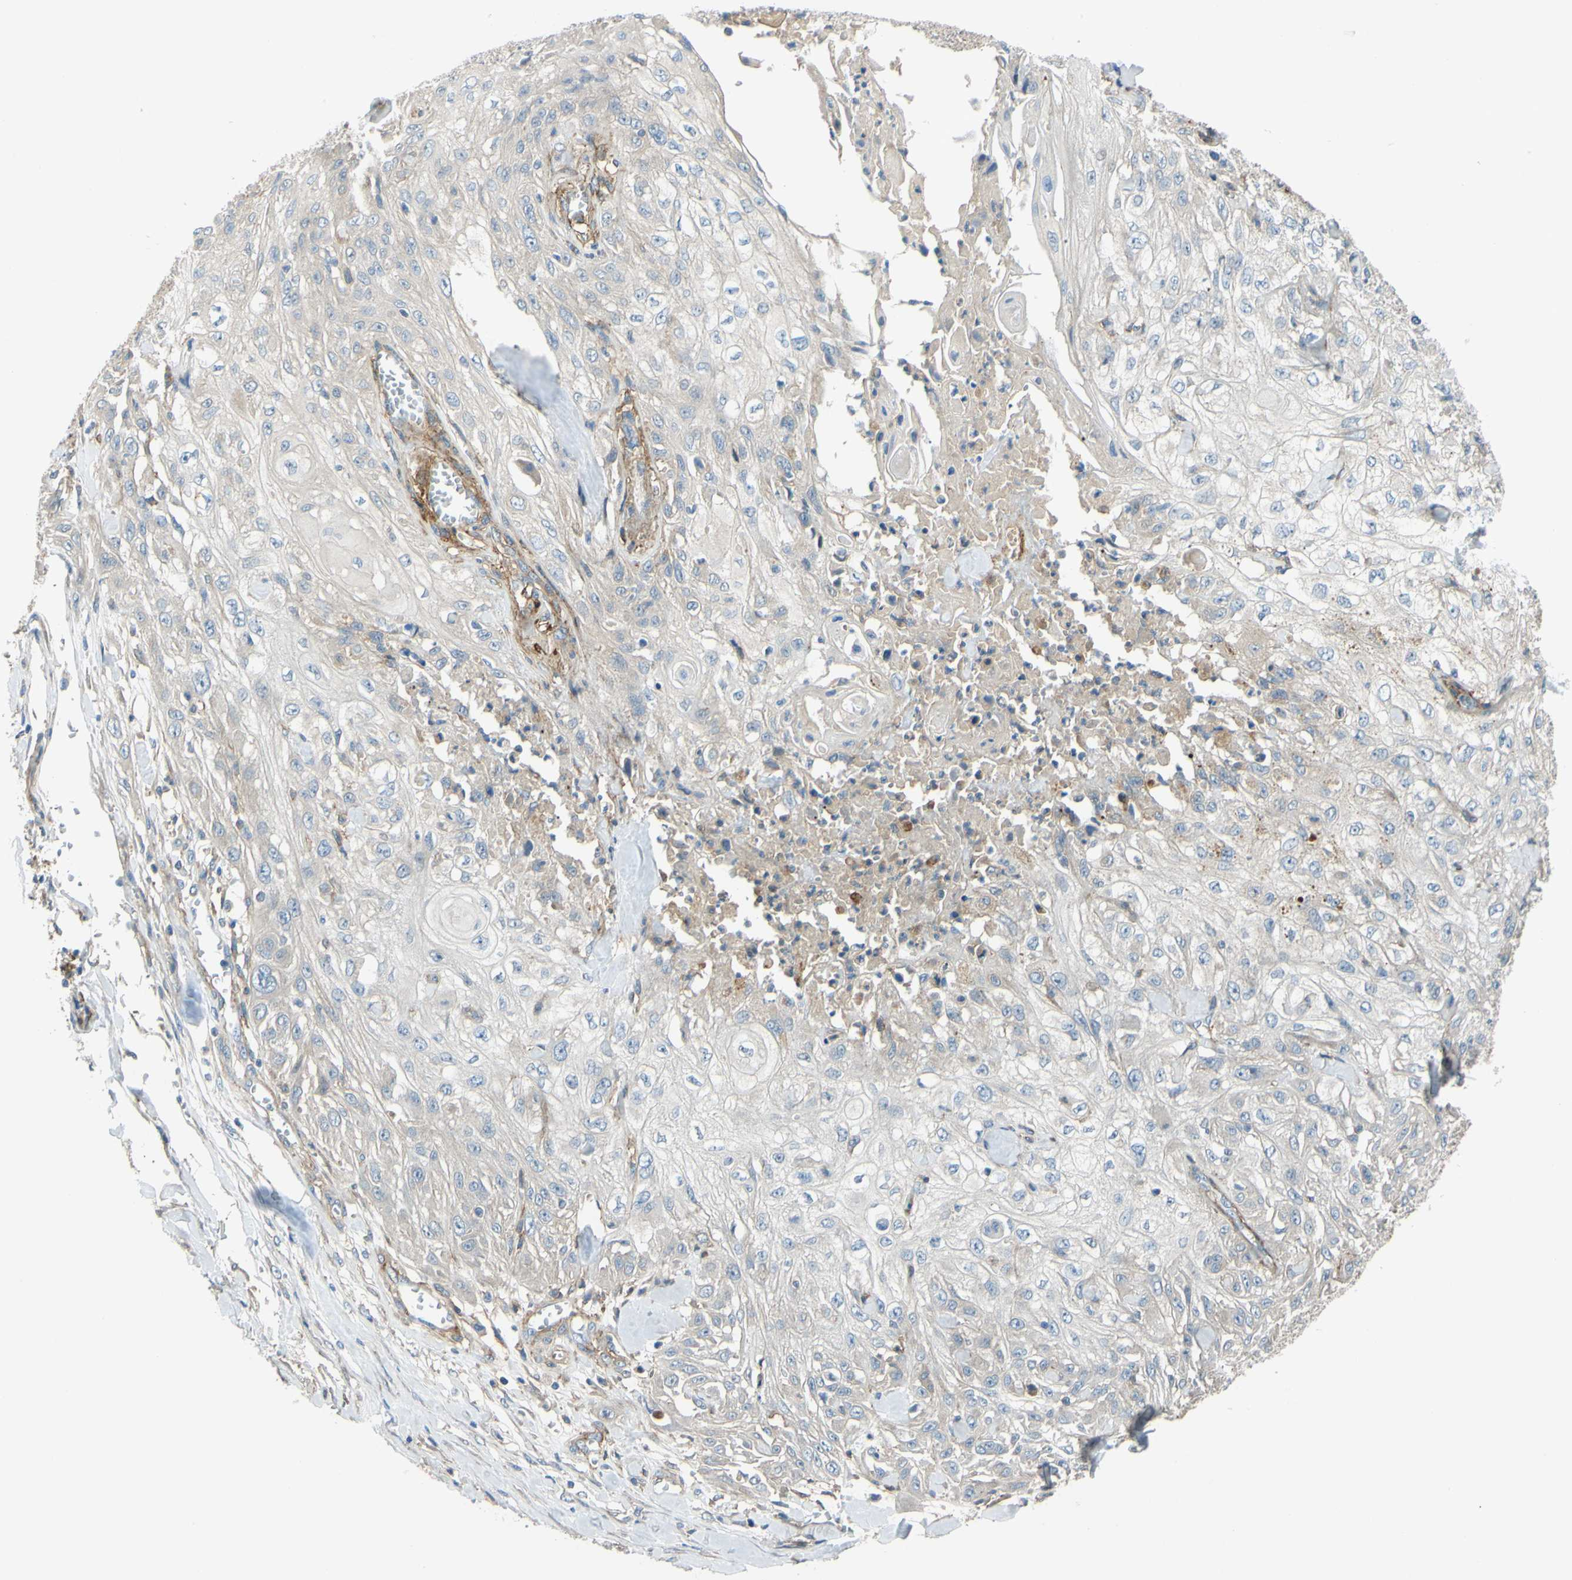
{"staining": {"intensity": "negative", "quantity": "none", "location": "none"}, "tissue": "skin cancer", "cell_type": "Tumor cells", "image_type": "cancer", "snomed": [{"axis": "morphology", "description": "Squamous cell carcinoma, NOS"}, {"axis": "morphology", "description": "Squamous cell carcinoma, metastatic, NOS"}, {"axis": "topography", "description": "Skin"}, {"axis": "topography", "description": "Lymph node"}], "caption": "DAB immunohistochemical staining of squamous cell carcinoma (skin) reveals no significant expression in tumor cells.", "gene": "ARHGAP1", "patient": {"sex": "male", "age": 75}}